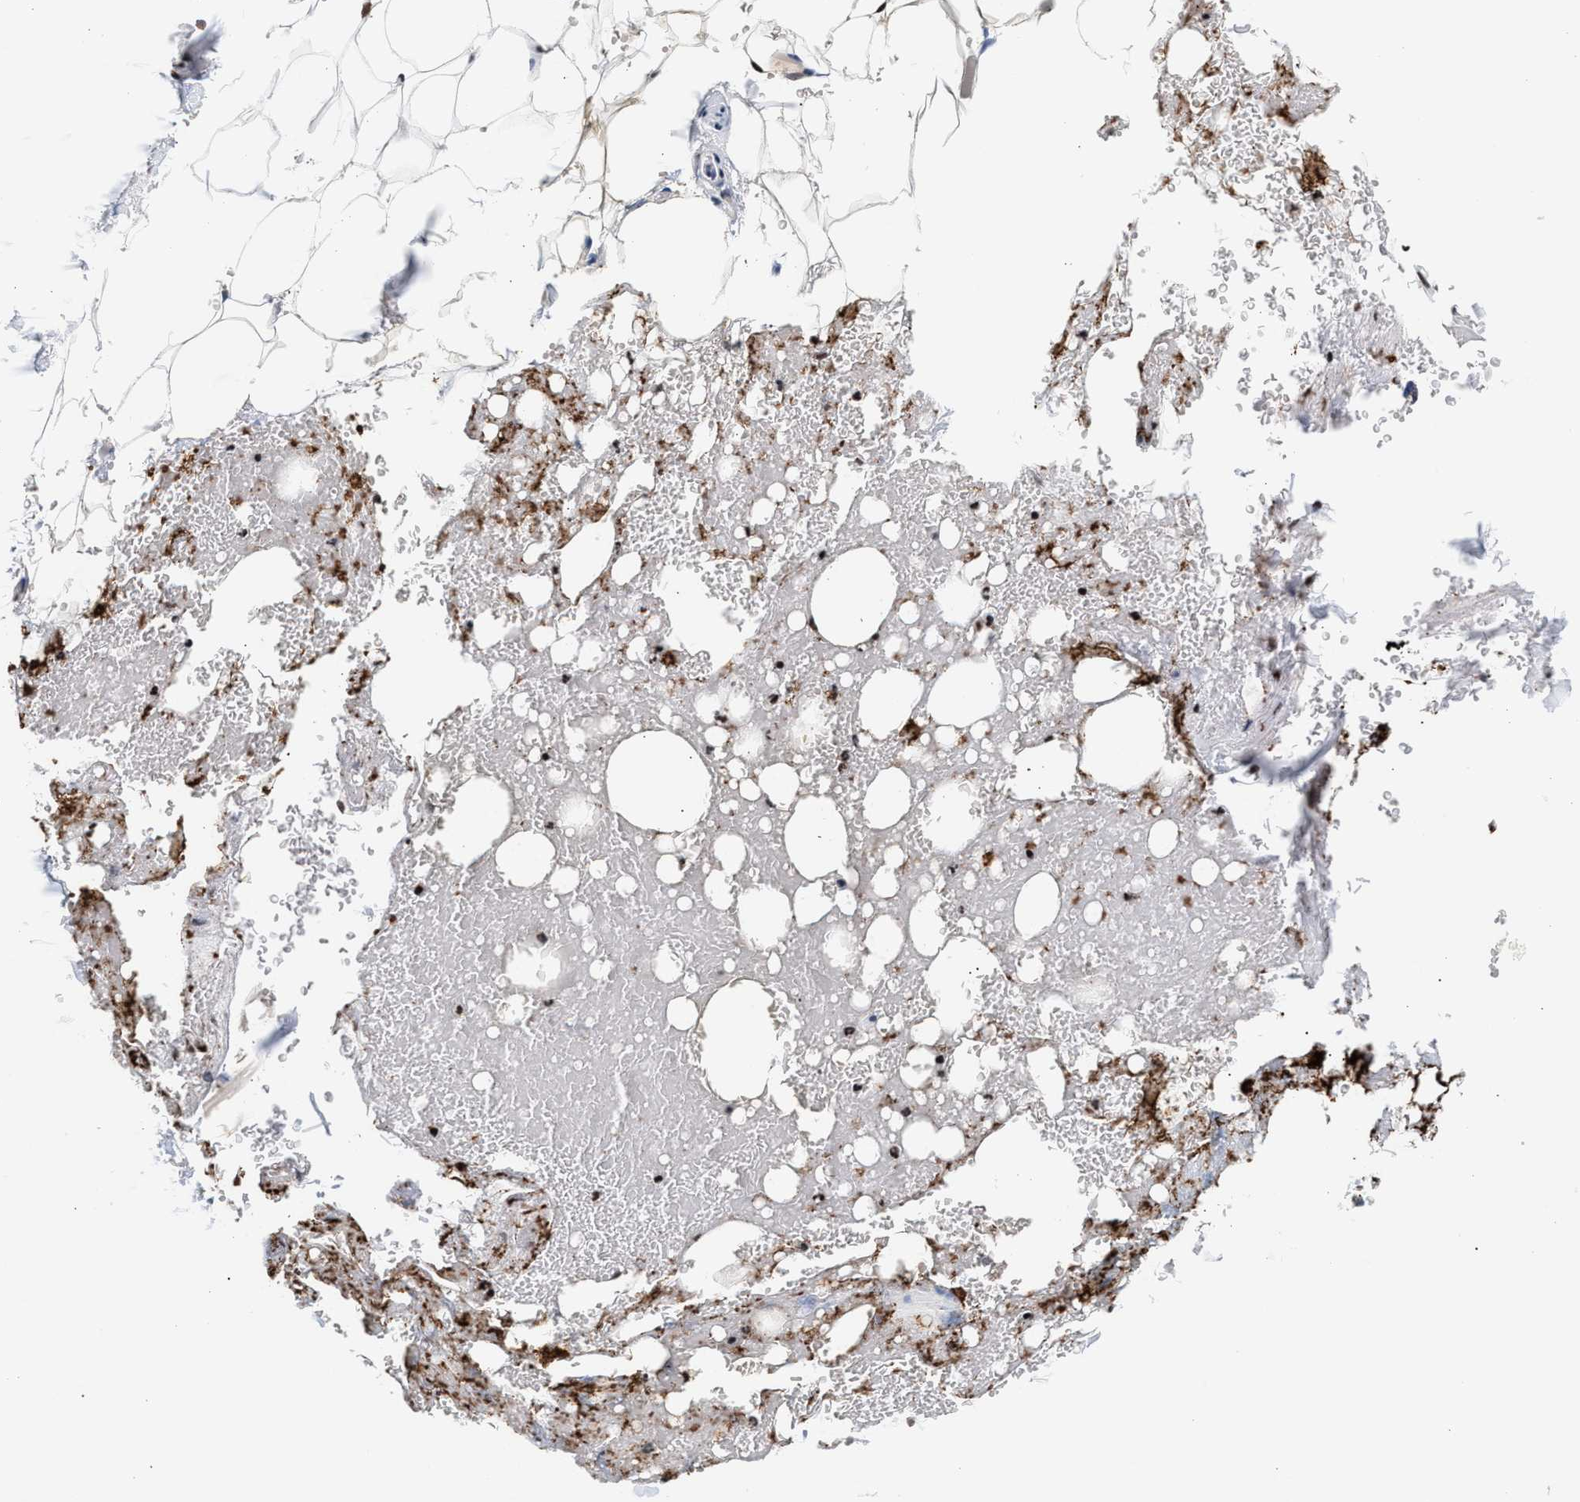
{"staining": {"intensity": "moderate", "quantity": ">75%", "location": "nuclear"}, "tissue": "adipose tissue", "cell_type": "Adipocytes", "image_type": "normal", "snomed": [{"axis": "morphology", "description": "Normal tissue, NOS"}, {"axis": "topography", "description": "Peripheral nerve tissue"}], "caption": "Immunohistochemical staining of unremarkable human adipose tissue reveals medium levels of moderate nuclear staining in approximately >75% of adipocytes. The staining is performed using DAB brown chromogen to label protein expression. The nuclei are counter-stained blue using hematoxylin.", "gene": "RAD21", "patient": {"sex": "male", "age": 70}}